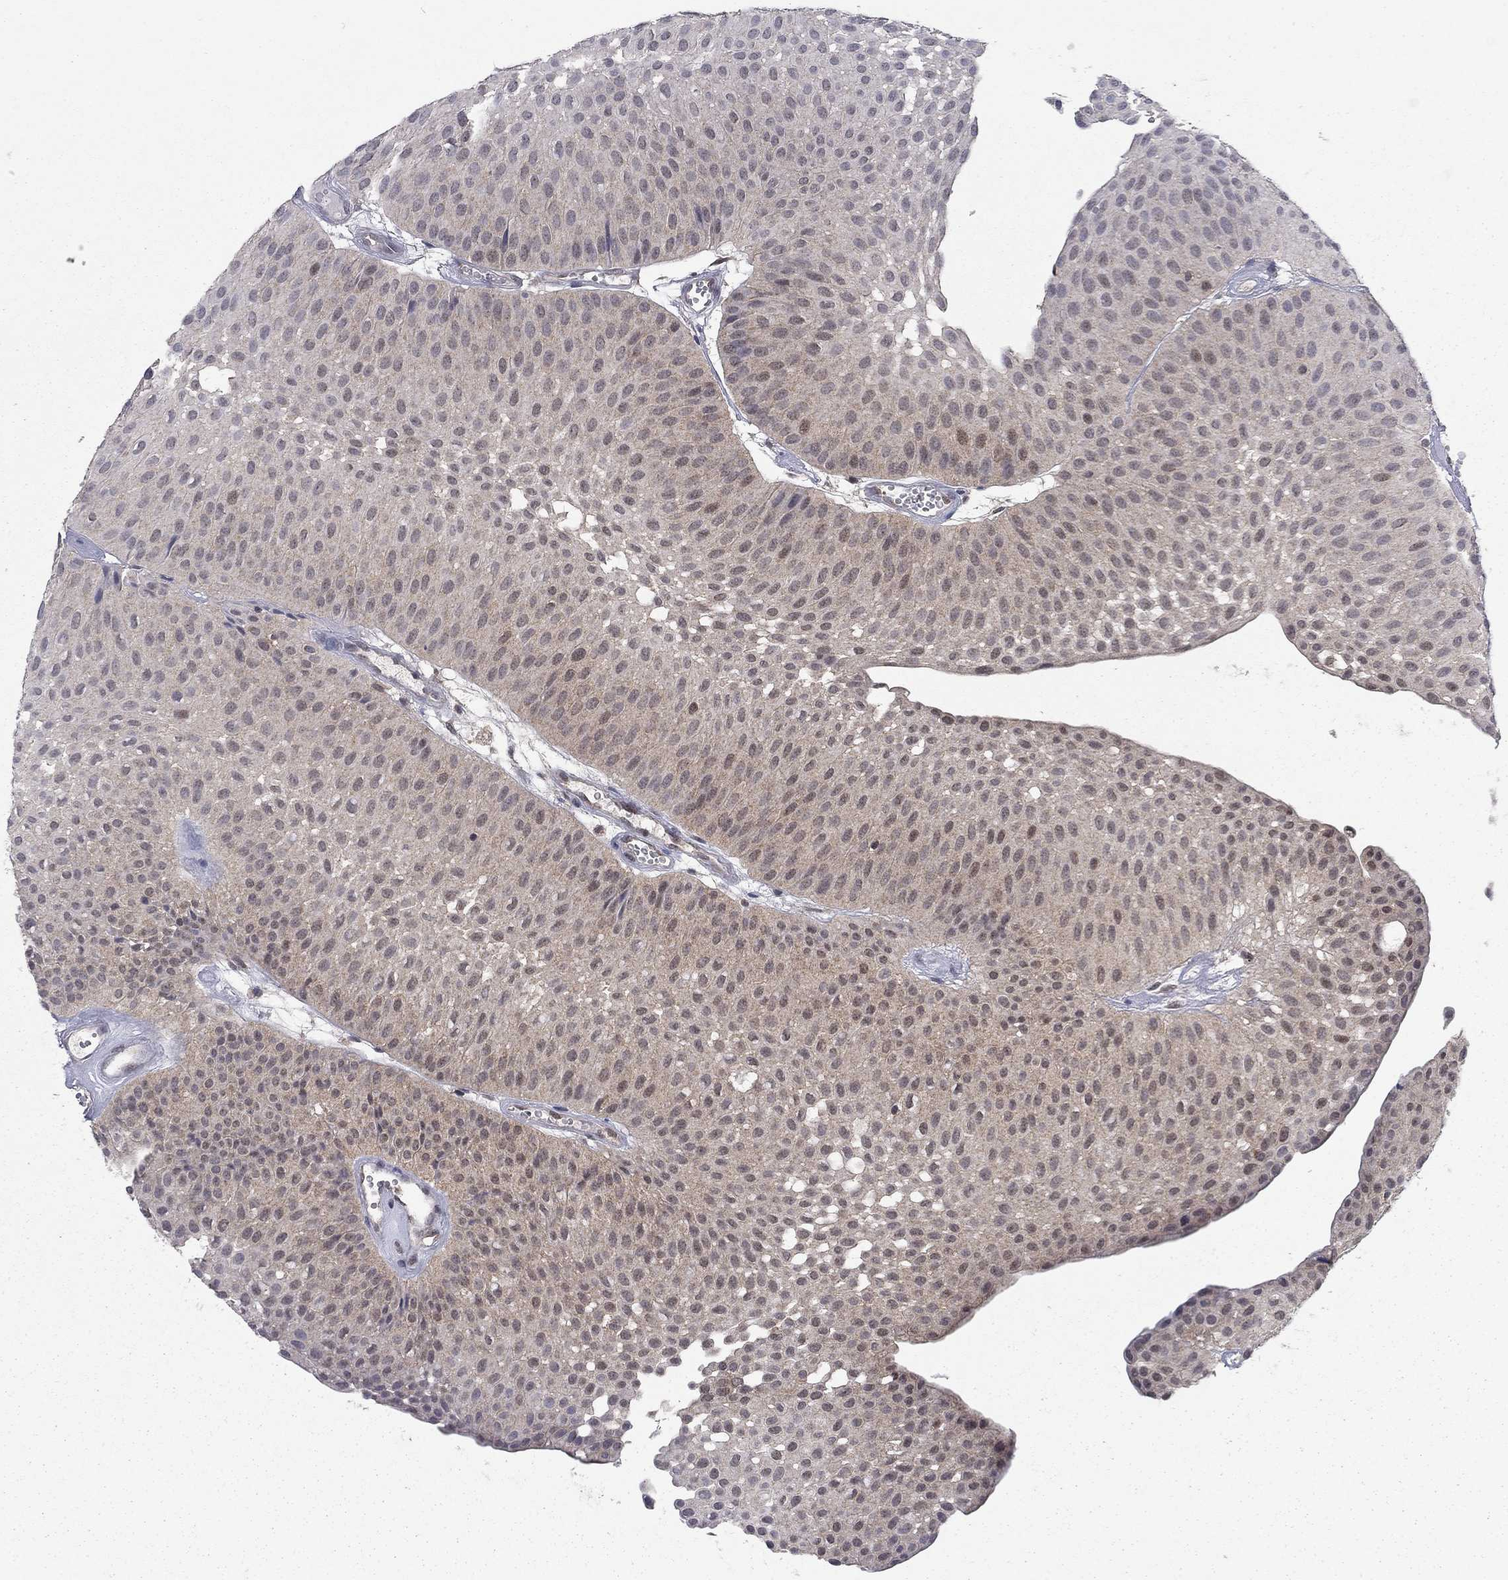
{"staining": {"intensity": "weak", "quantity": "25%-75%", "location": "cytoplasmic/membranous,nuclear"}, "tissue": "urothelial cancer", "cell_type": "Tumor cells", "image_type": "cancer", "snomed": [{"axis": "morphology", "description": "Urothelial carcinoma, Low grade"}, {"axis": "topography", "description": "Urinary bladder"}], "caption": "Weak cytoplasmic/membranous and nuclear expression is seen in about 25%-75% of tumor cells in urothelial carcinoma (low-grade).", "gene": "DNAJA1", "patient": {"sex": "male", "age": 64}}